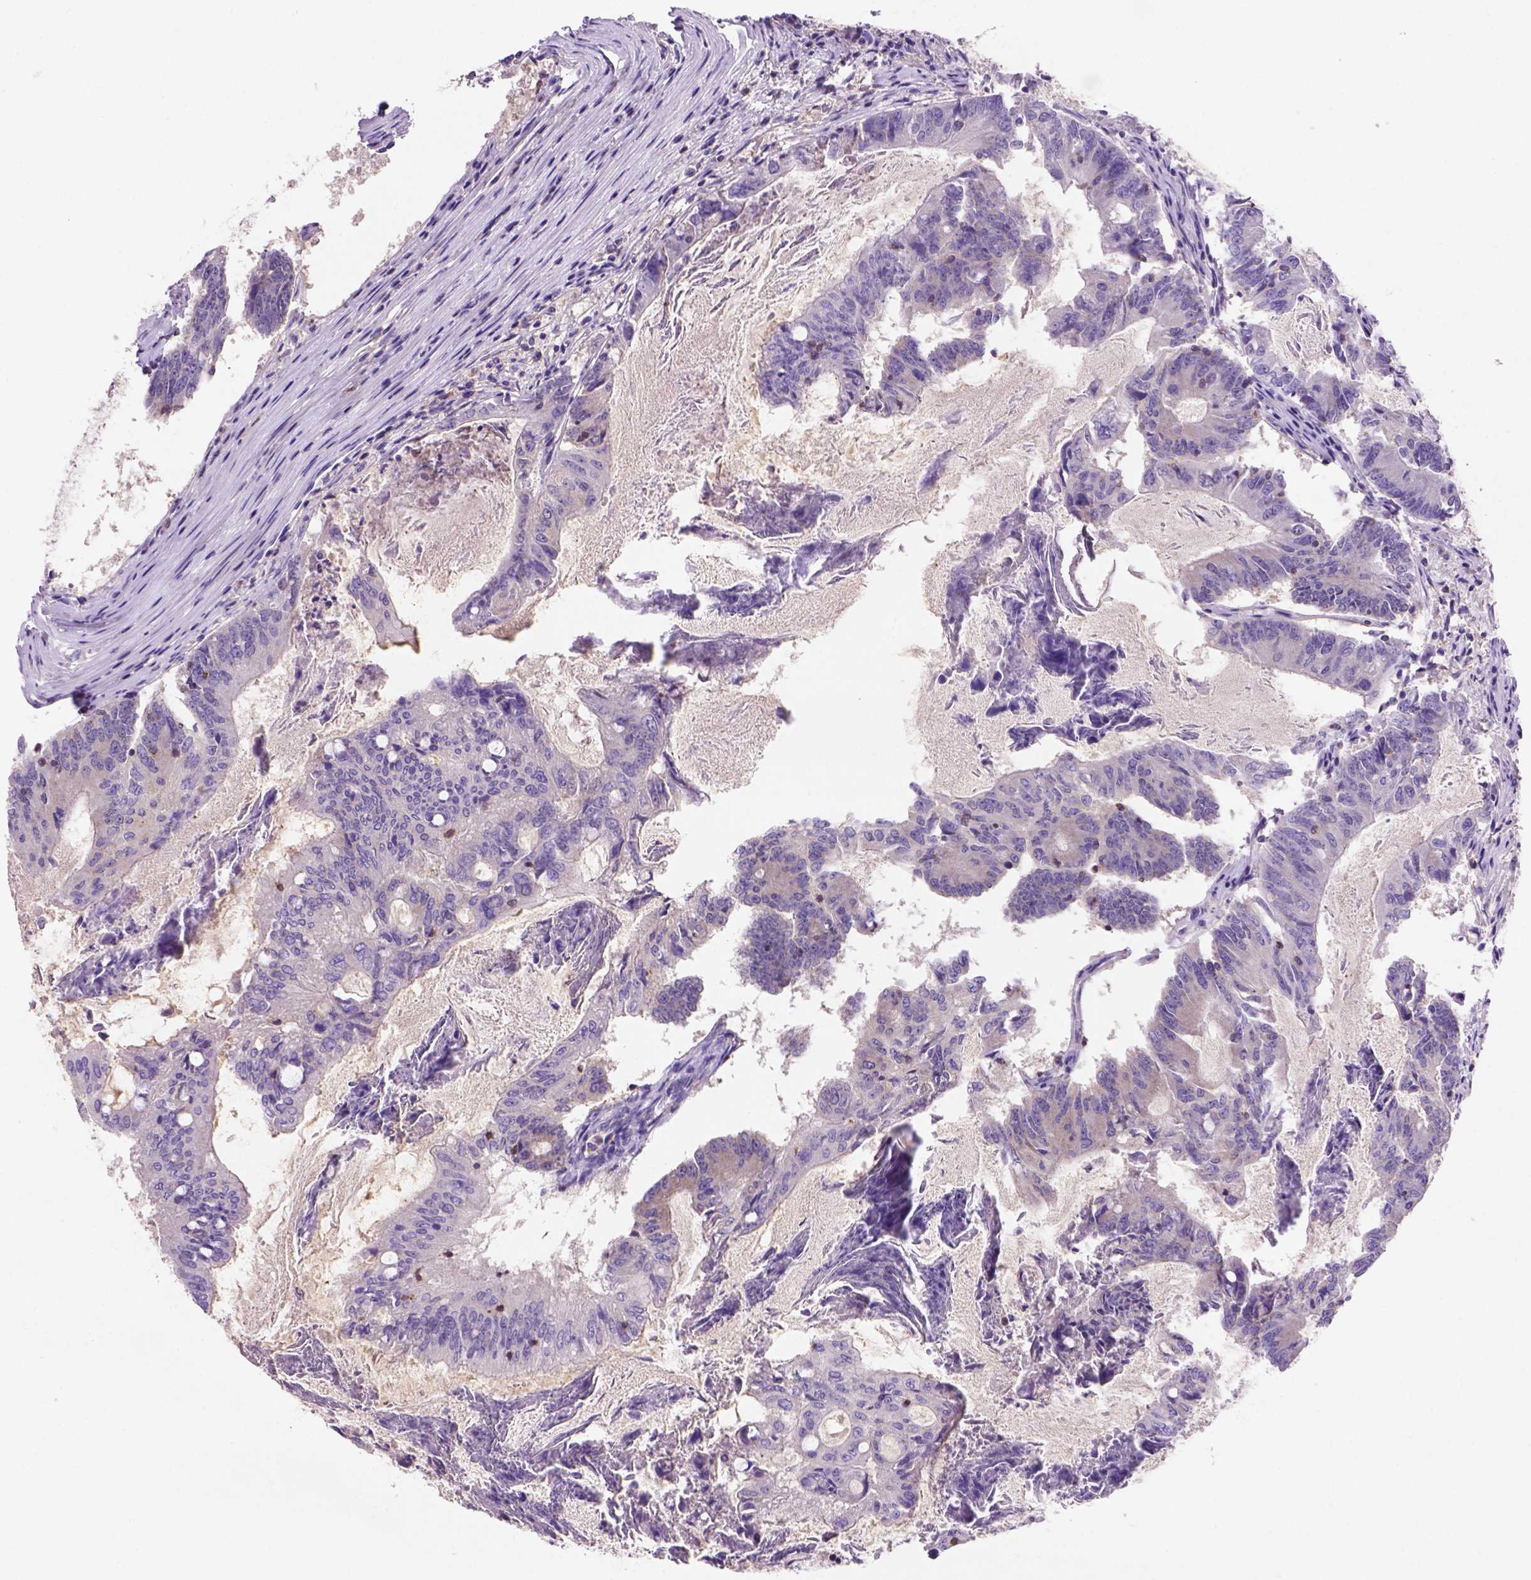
{"staining": {"intensity": "negative", "quantity": "none", "location": "none"}, "tissue": "colorectal cancer", "cell_type": "Tumor cells", "image_type": "cancer", "snomed": [{"axis": "morphology", "description": "Adenocarcinoma, NOS"}, {"axis": "topography", "description": "Colon"}], "caption": "This is an IHC image of human adenocarcinoma (colorectal). There is no positivity in tumor cells.", "gene": "INPP5D", "patient": {"sex": "female", "age": 70}}